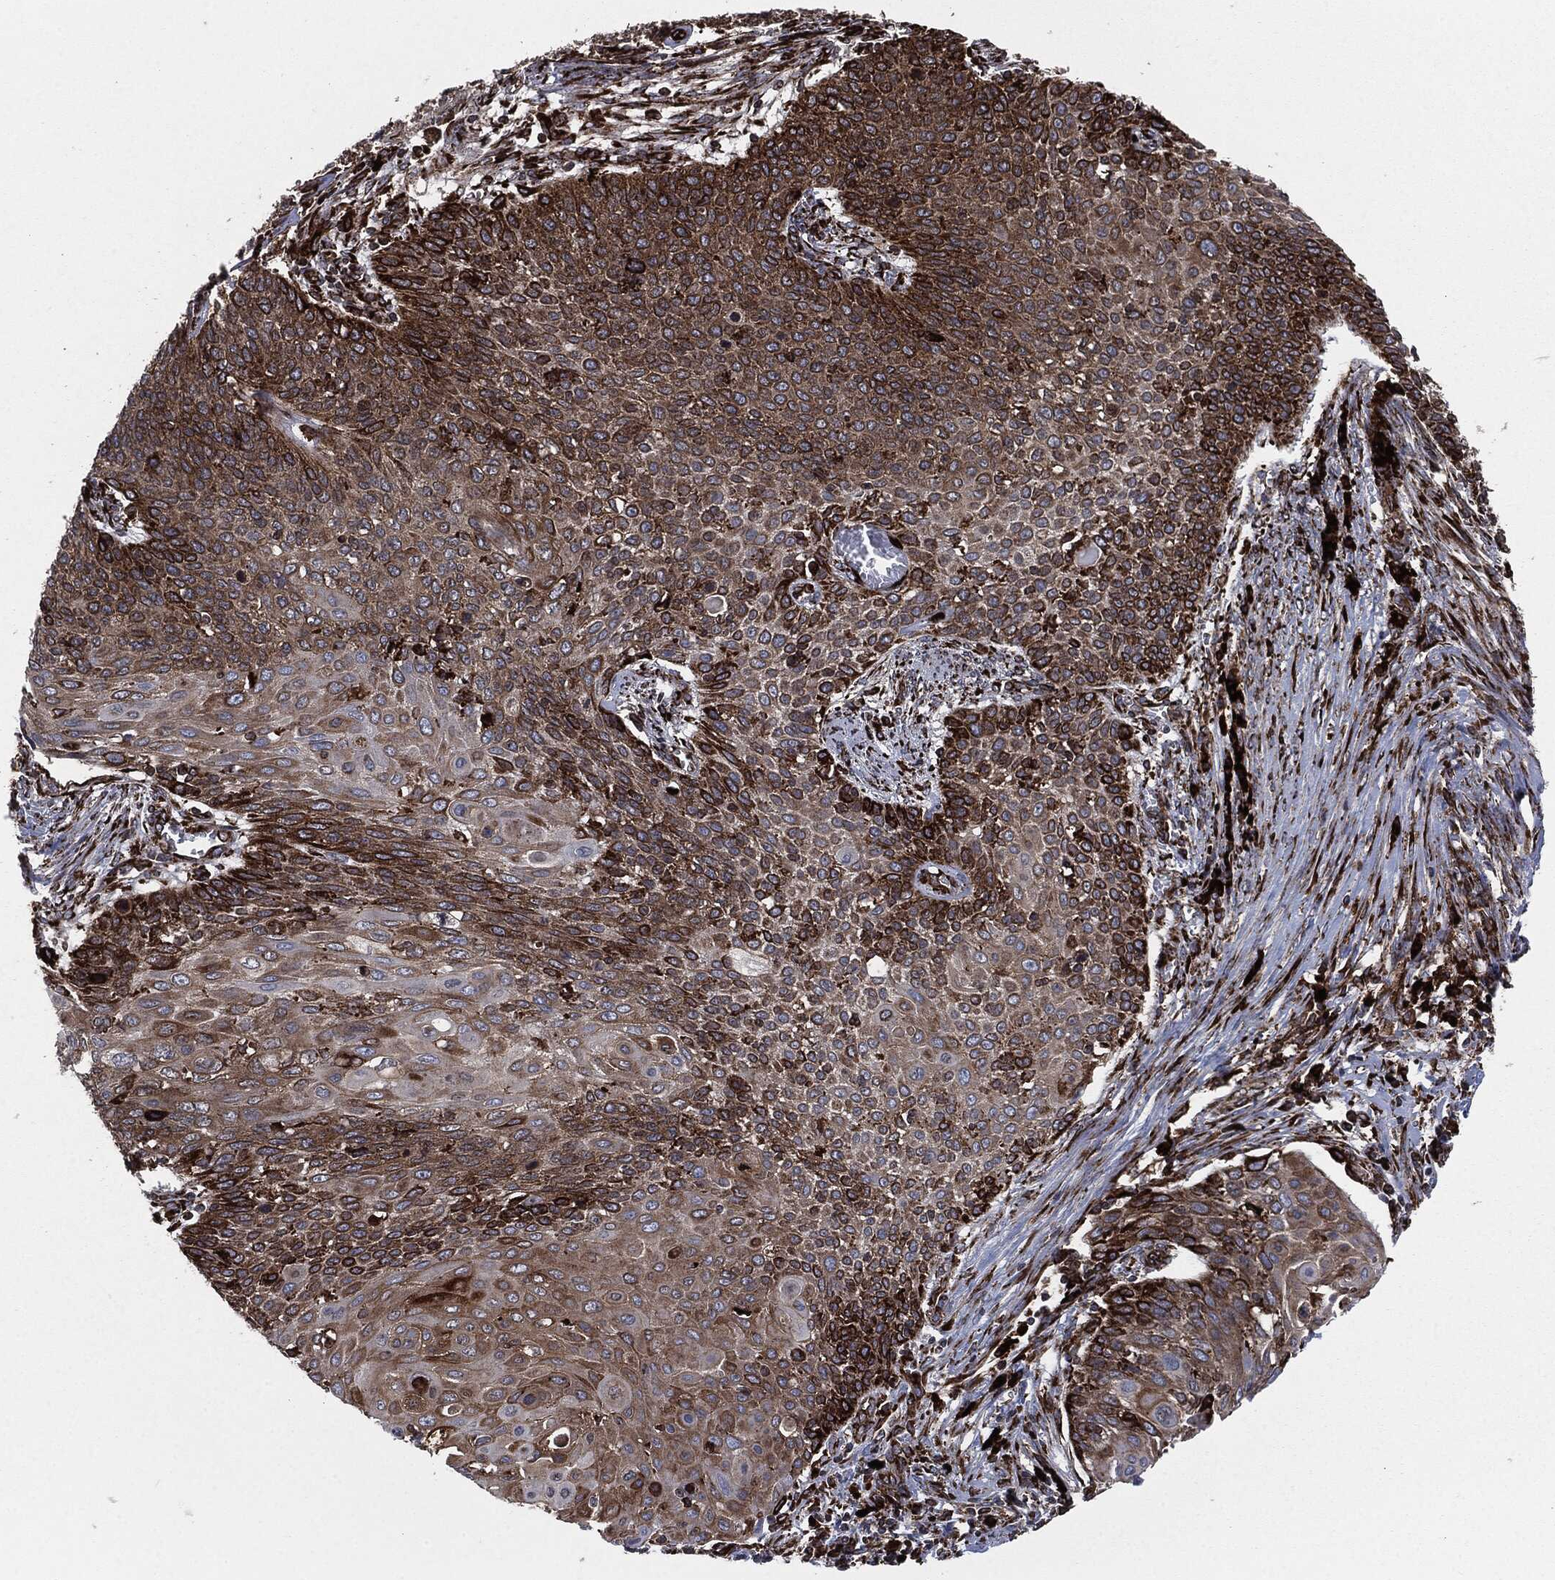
{"staining": {"intensity": "strong", "quantity": ">75%", "location": "cytoplasmic/membranous"}, "tissue": "cervical cancer", "cell_type": "Tumor cells", "image_type": "cancer", "snomed": [{"axis": "morphology", "description": "Squamous cell carcinoma, NOS"}, {"axis": "topography", "description": "Cervix"}], "caption": "Squamous cell carcinoma (cervical) stained with immunohistochemistry (IHC) exhibits strong cytoplasmic/membranous expression in approximately >75% of tumor cells. Nuclei are stained in blue.", "gene": "CALR", "patient": {"sex": "female", "age": 39}}